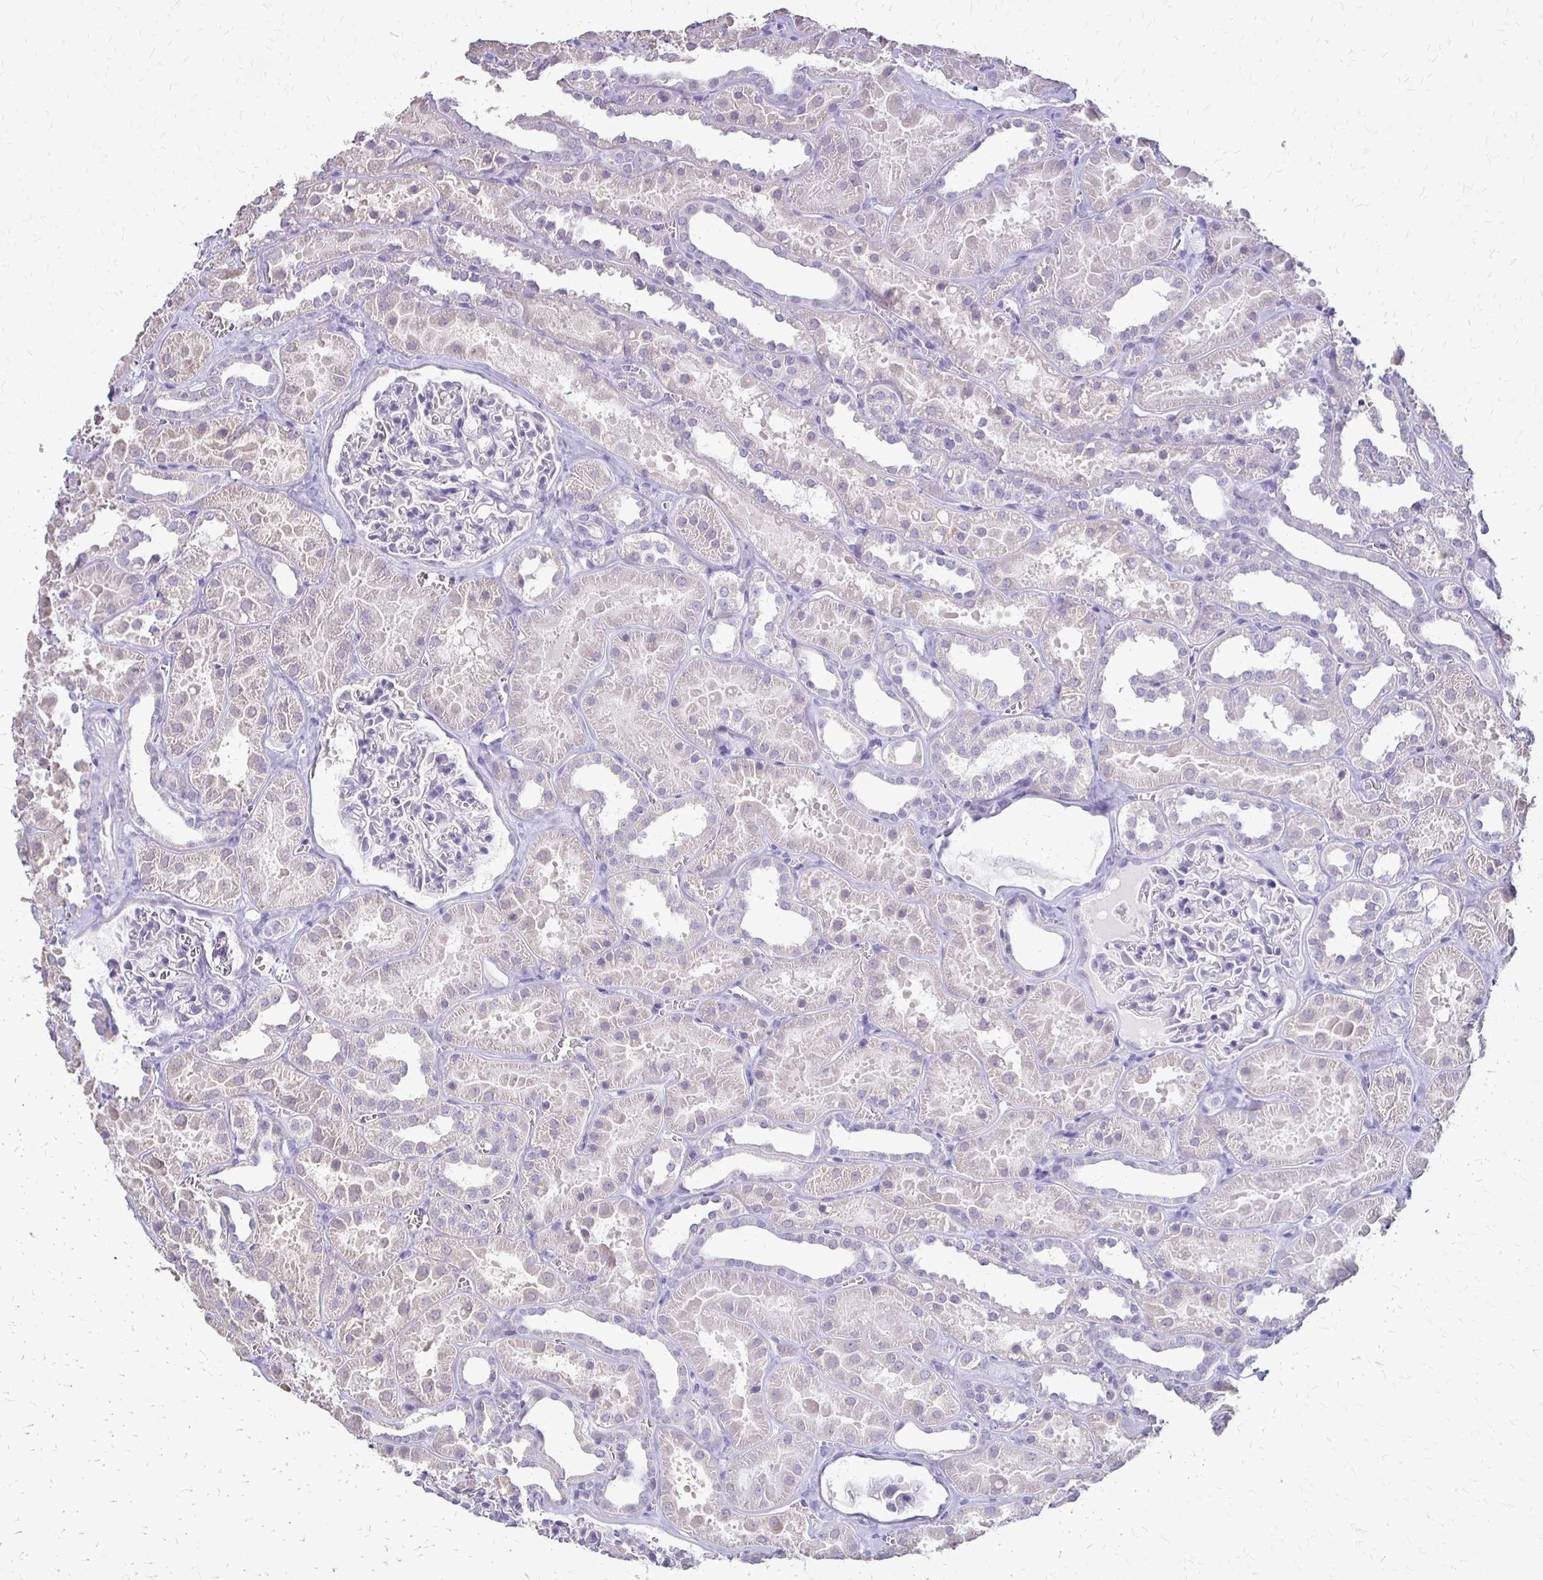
{"staining": {"intensity": "negative", "quantity": "none", "location": "none"}, "tissue": "kidney", "cell_type": "Cells in glomeruli", "image_type": "normal", "snomed": [{"axis": "morphology", "description": "Normal tissue, NOS"}, {"axis": "topography", "description": "Kidney"}], "caption": "The micrograph reveals no staining of cells in glomeruli in unremarkable kidney.", "gene": "ALPG", "patient": {"sex": "female", "age": 41}}